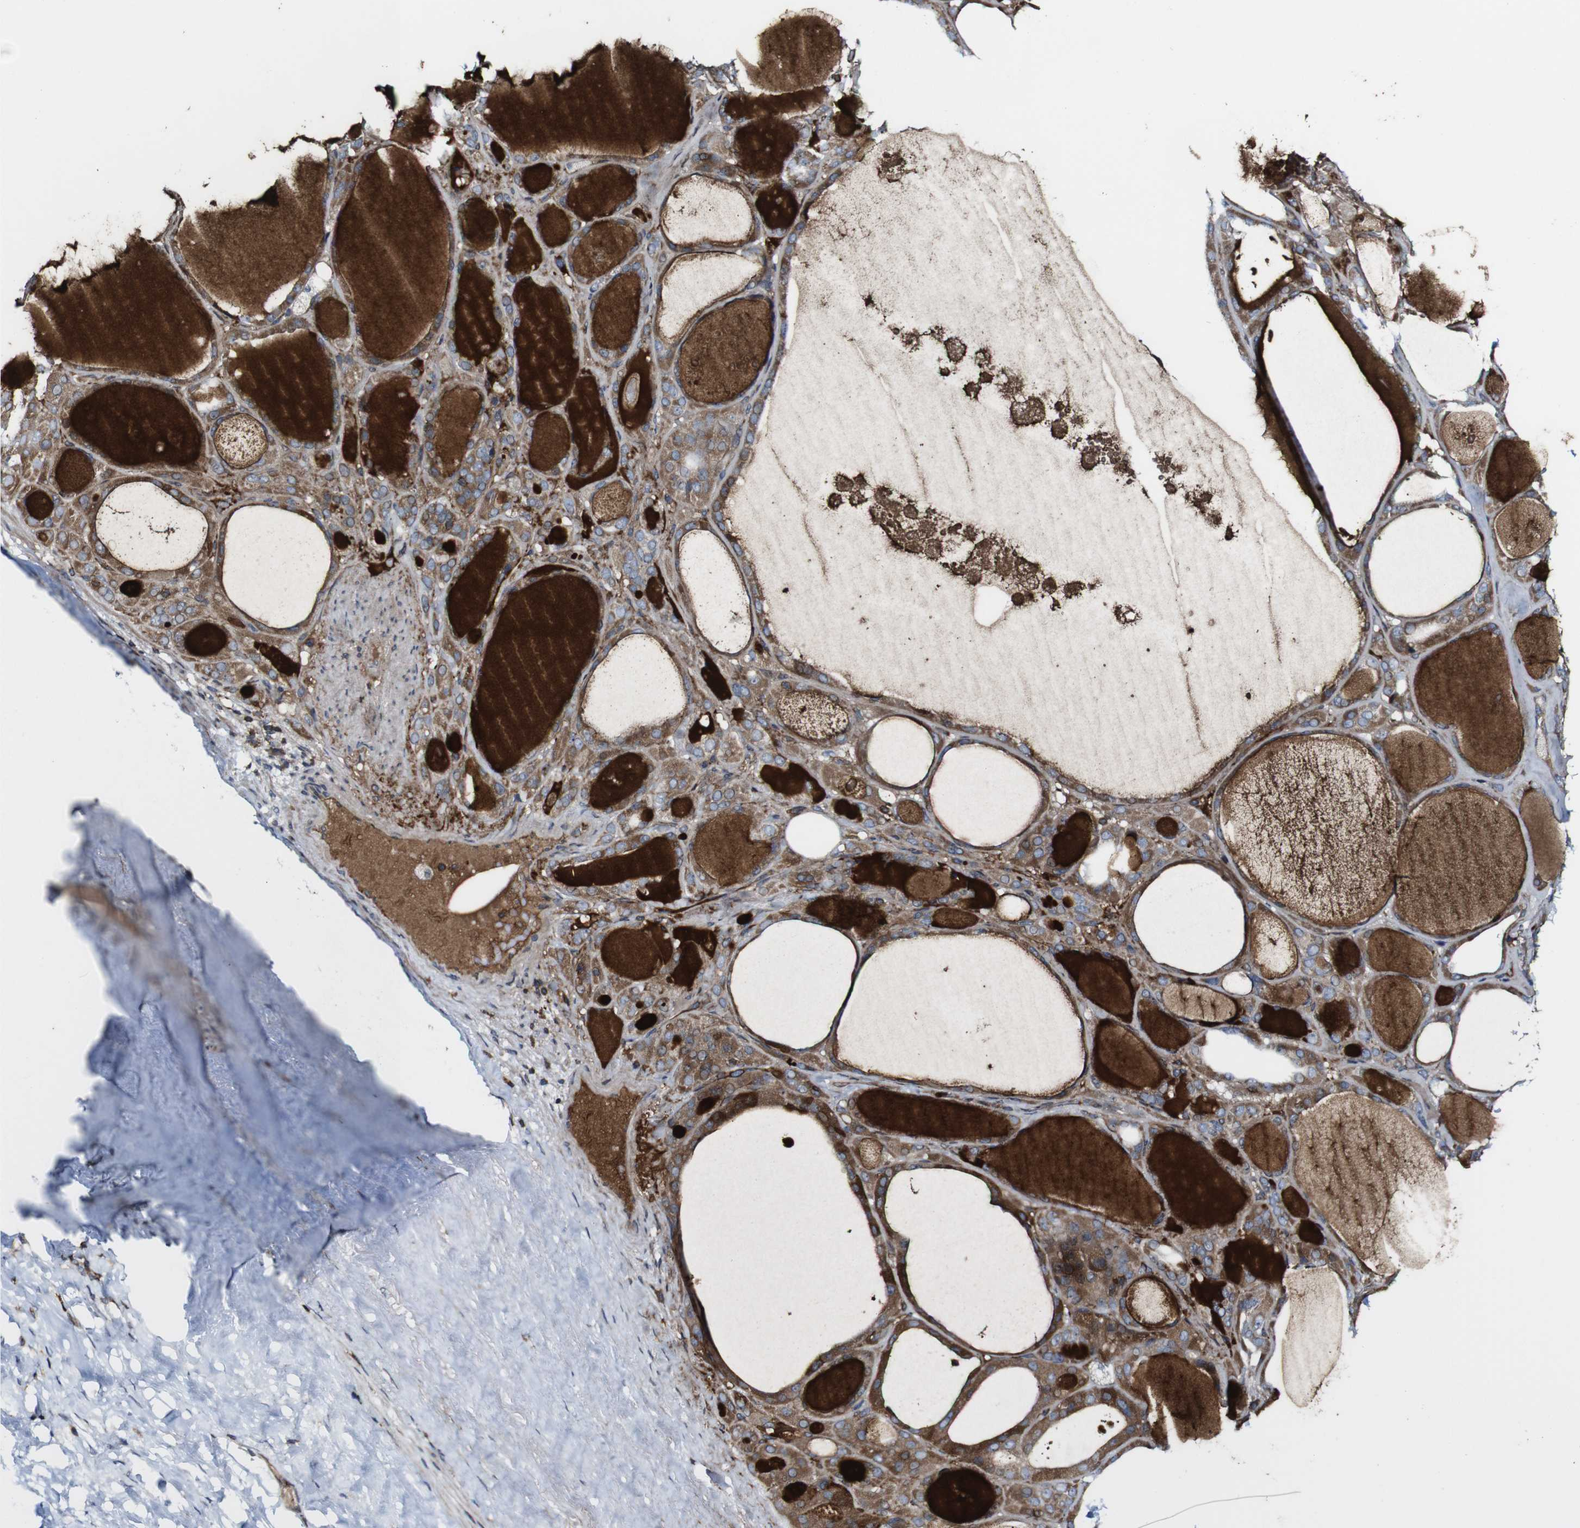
{"staining": {"intensity": "moderate", "quantity": ">75%", "location": "cytoplasmic/membranous"}, "tissue": "thyroid gland", "cell_type": "Glandular cells", "image_type": "normal", "snomed": [{"axis": "morphology", "description": "Normal tissue, NOS"}, {"axis": "morphology", "description": "Carcinoma, NOS"}, {"axis": "topography", "description": "Thyroid gland"}], "caption": "This histopathology image shows immunohistochemistry staining of normal human thyroid gland, with medium moderate cytoplasmic/membranous positivity in about >75% of glandular cells.", "gene": "JAK2", "patient": {"sex": "female", "age": 86}}